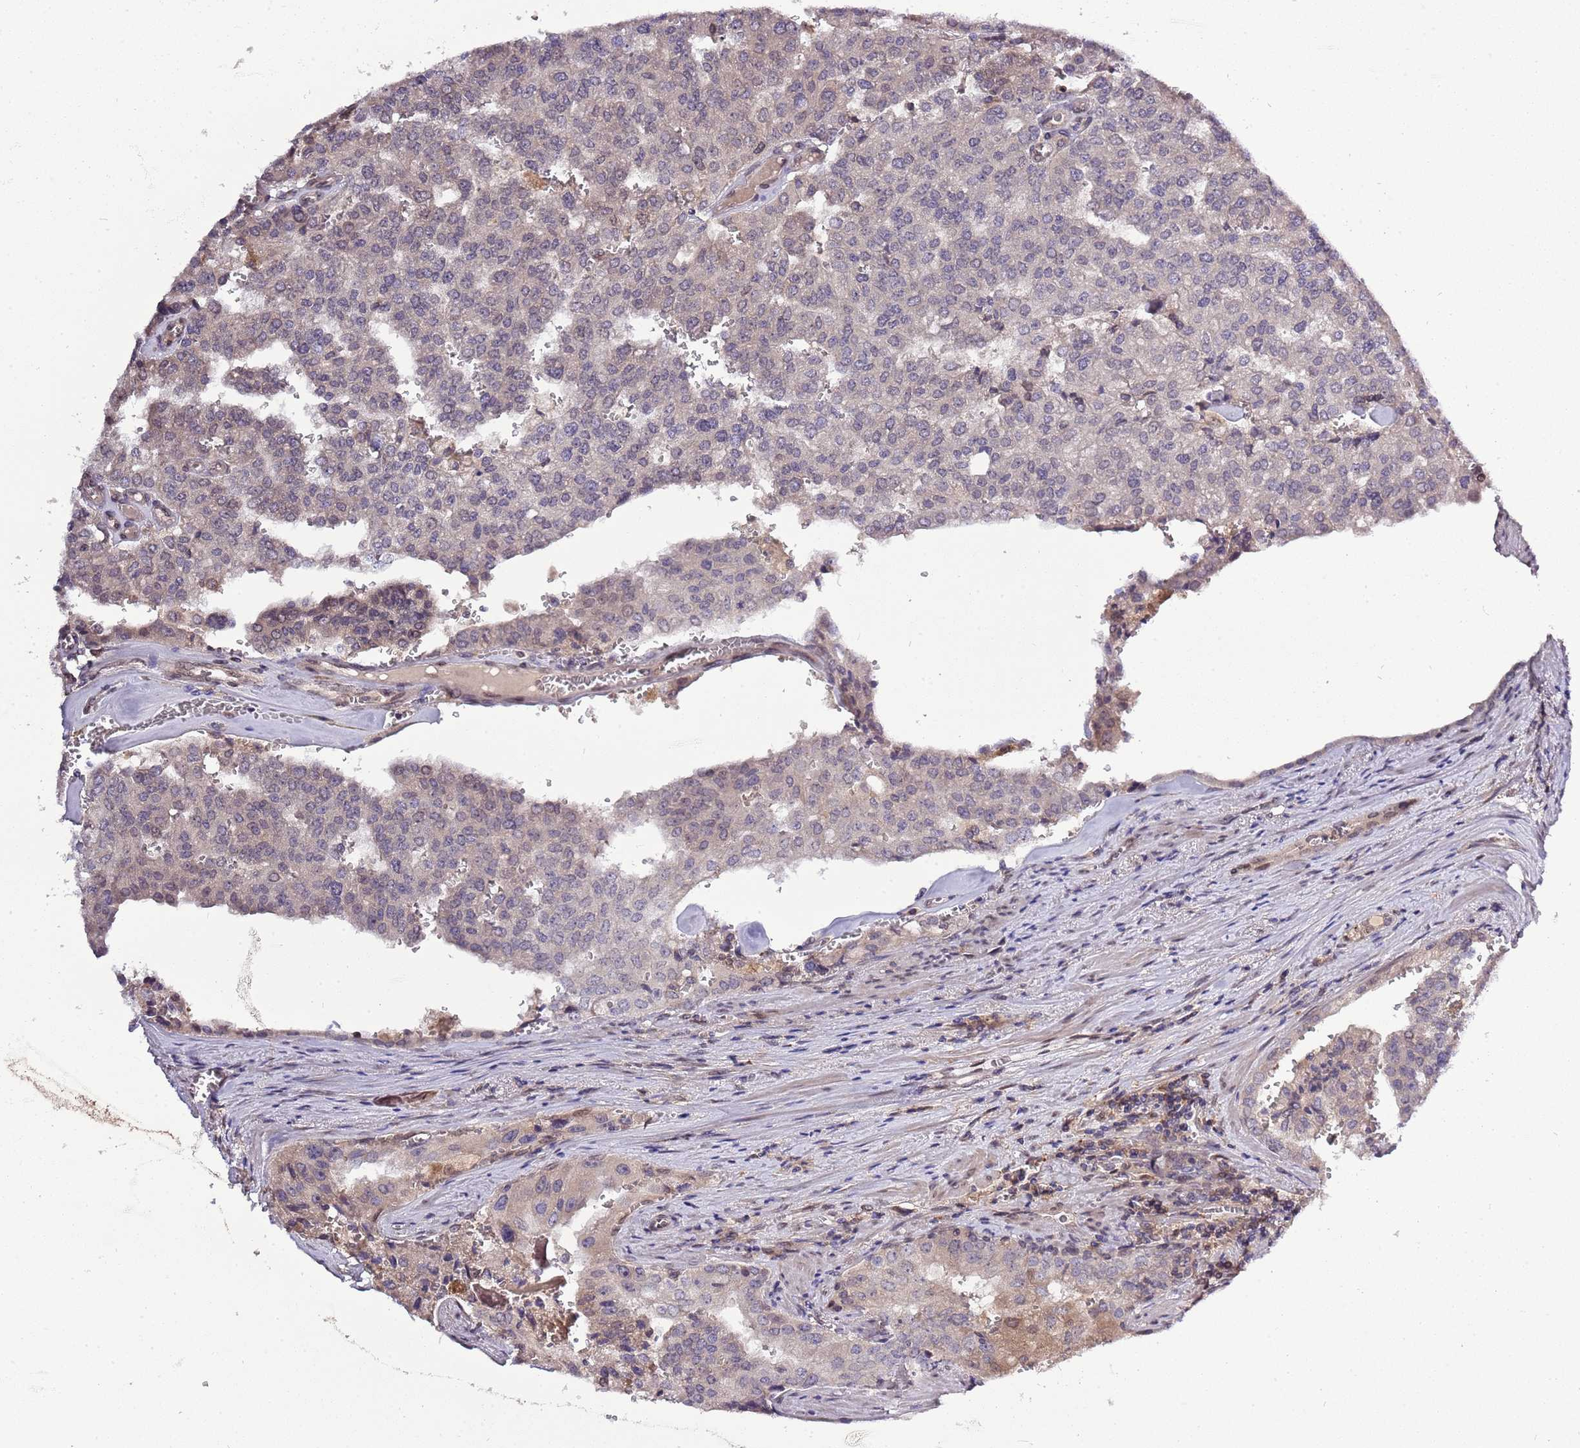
{"staining": {"intensity": "weak", "quantity": "<25%", "location": "cytoplasmic/membranous"}, "tissue": "prostate cancer", "cell_type": "Tumor cells", "image_type": "cancer", "snomed": [{"axis": "morphology", "description": "Adenocarcinoma, High grade"}, {"axis": "topography", "description": "Prostate"}], "caption": "Prostate cancer was stained to show a protein in brown. There is no significant positivity in tumor cells. (Brightfield microscopy of DAB (3,3'-diaminobenzidine) IHC at high magnification).", "gene": "ZNF665", "patient": {"sex": "male", "age": 68}}